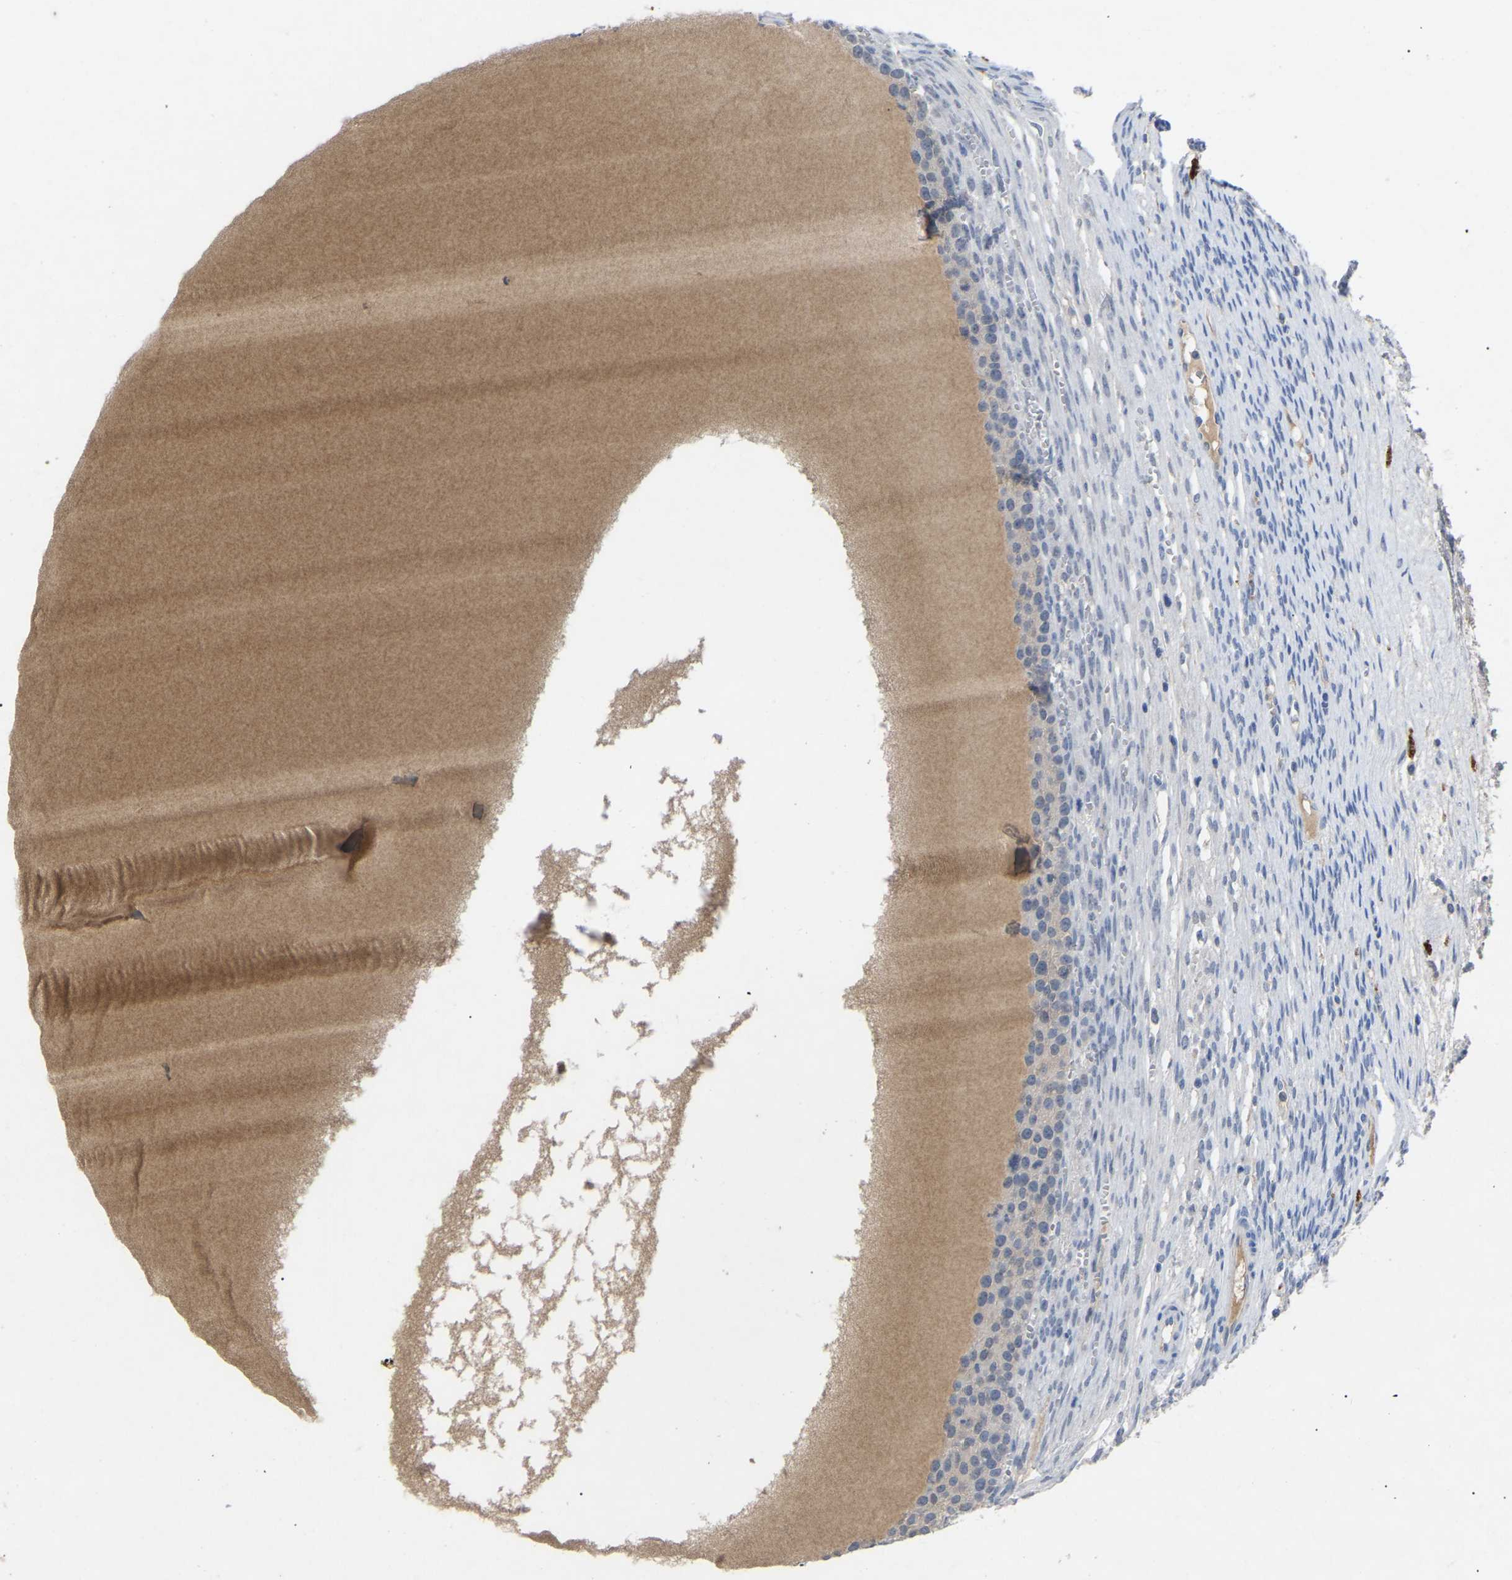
{"staining": {"intensity": "negative", "quantity": "none", "location": "none"}, "tissue": "ovary", "cell_type": "Ovarian stroma cells", "image_type": "normal", "snomed": [{"axis": "morphology", "description": "Normal tissue, NOS"}, {"axis": "topography", "description": "Ovary"}], "caption": "Immunohistochemical staining of unremarkable ovary exhibits no significant expression in ovarian stroma cells. (DAB immunohistochemistry (IHC) with hematoxylin counter stain).", "gene": "SMPD2", "patient": {"sex": "female", "age": 33}}